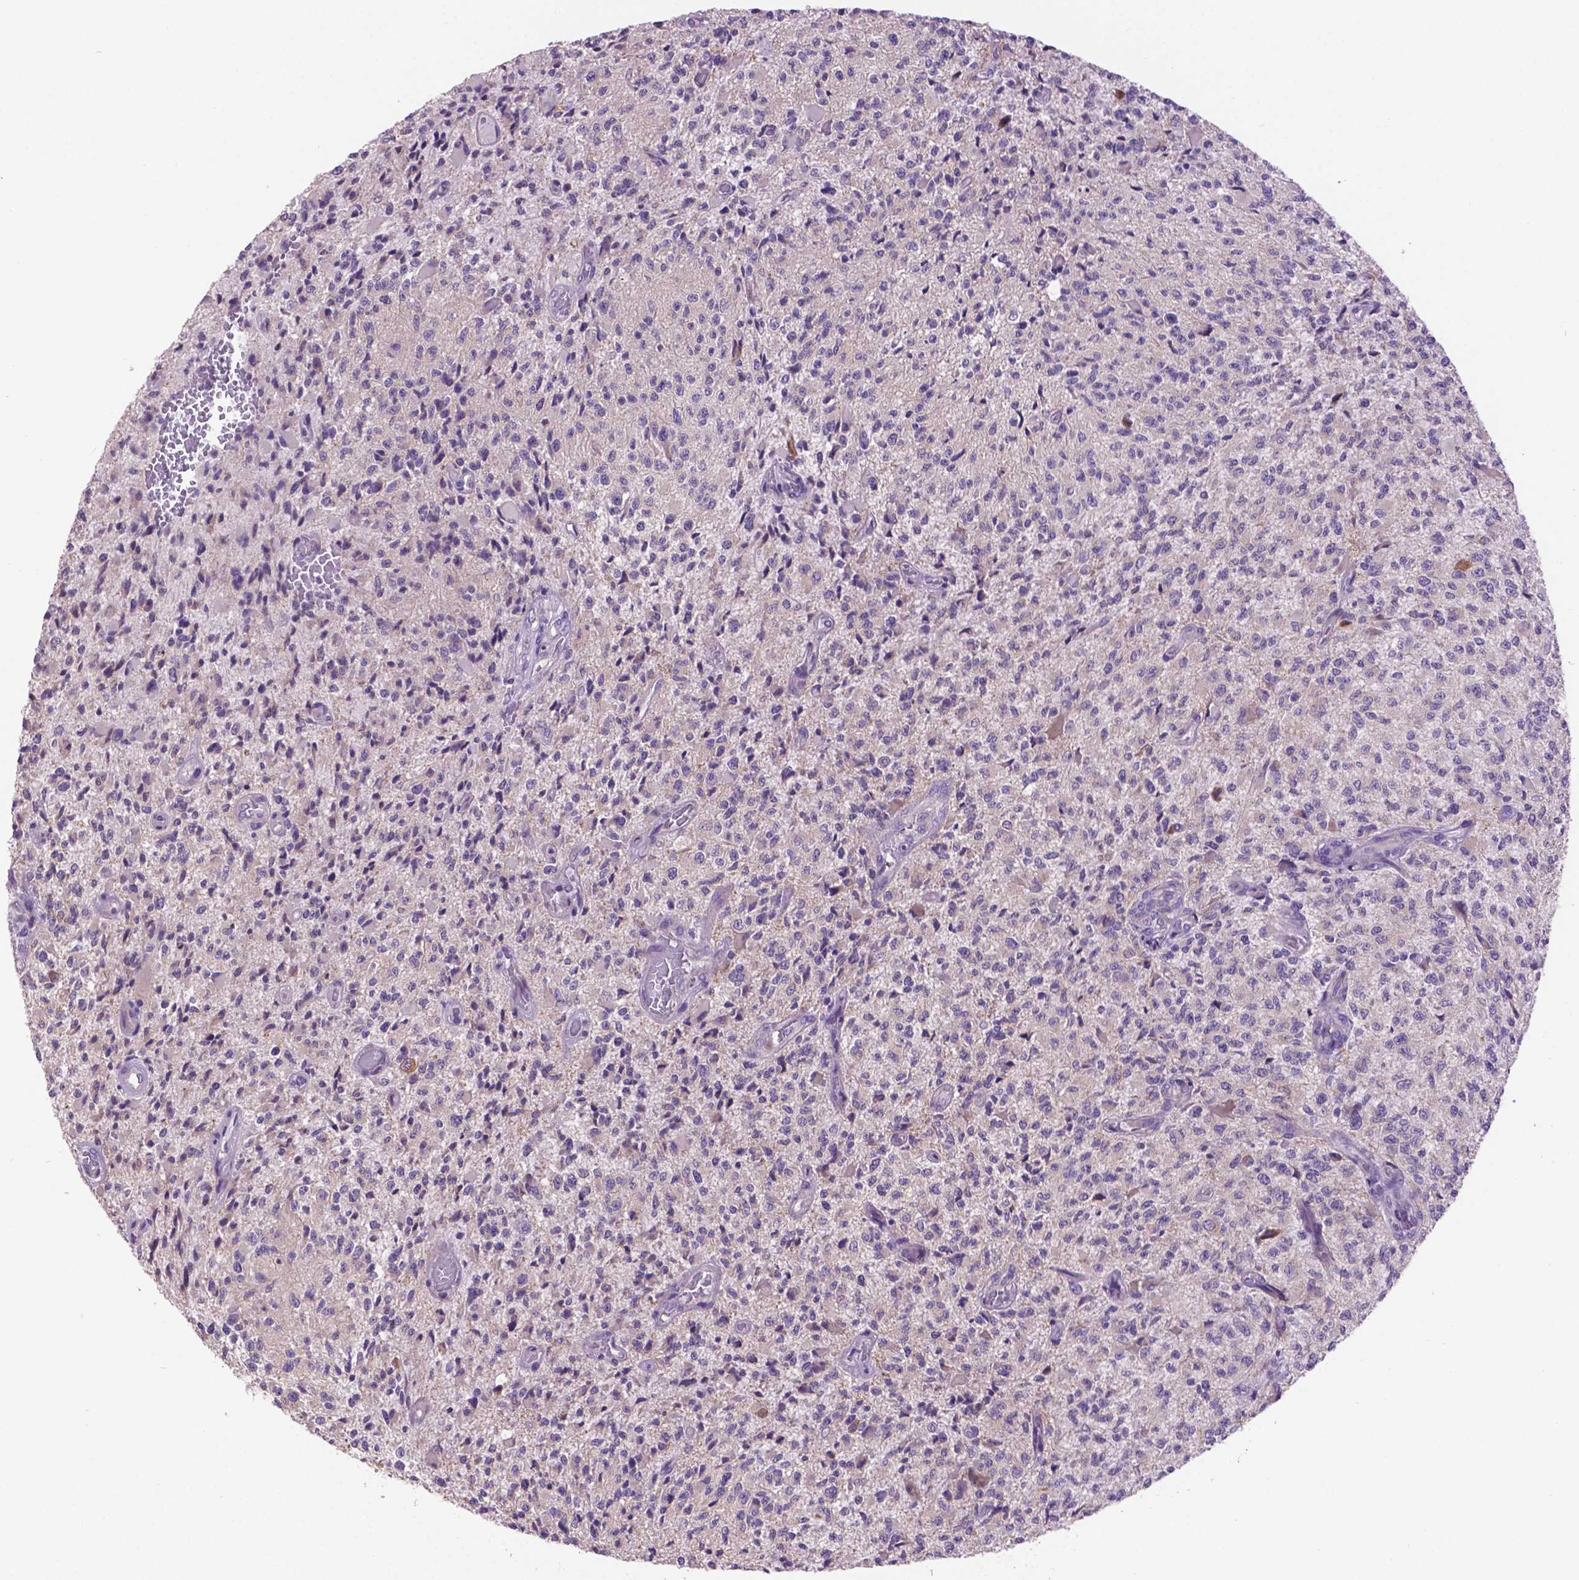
{"staining": {"intensity": "negative", "quantity": "none", "location": "none"}, "tissue": "glioma", "cell_type": "Tumor cells", "image_type": "cancer", "snomed": [{"axis": "morphology", "description": "Glioma, malignant, High grade"}, {"axis": "topography", "description": "Brain"}], "caption": "Immunohistochemistry (IHC) photomicrograph of human glioma stained for a protein (brown), which reveals no expression in tumor cells.", "gene": "CDH7", "patient": {"sex": "female", "age": 63}}